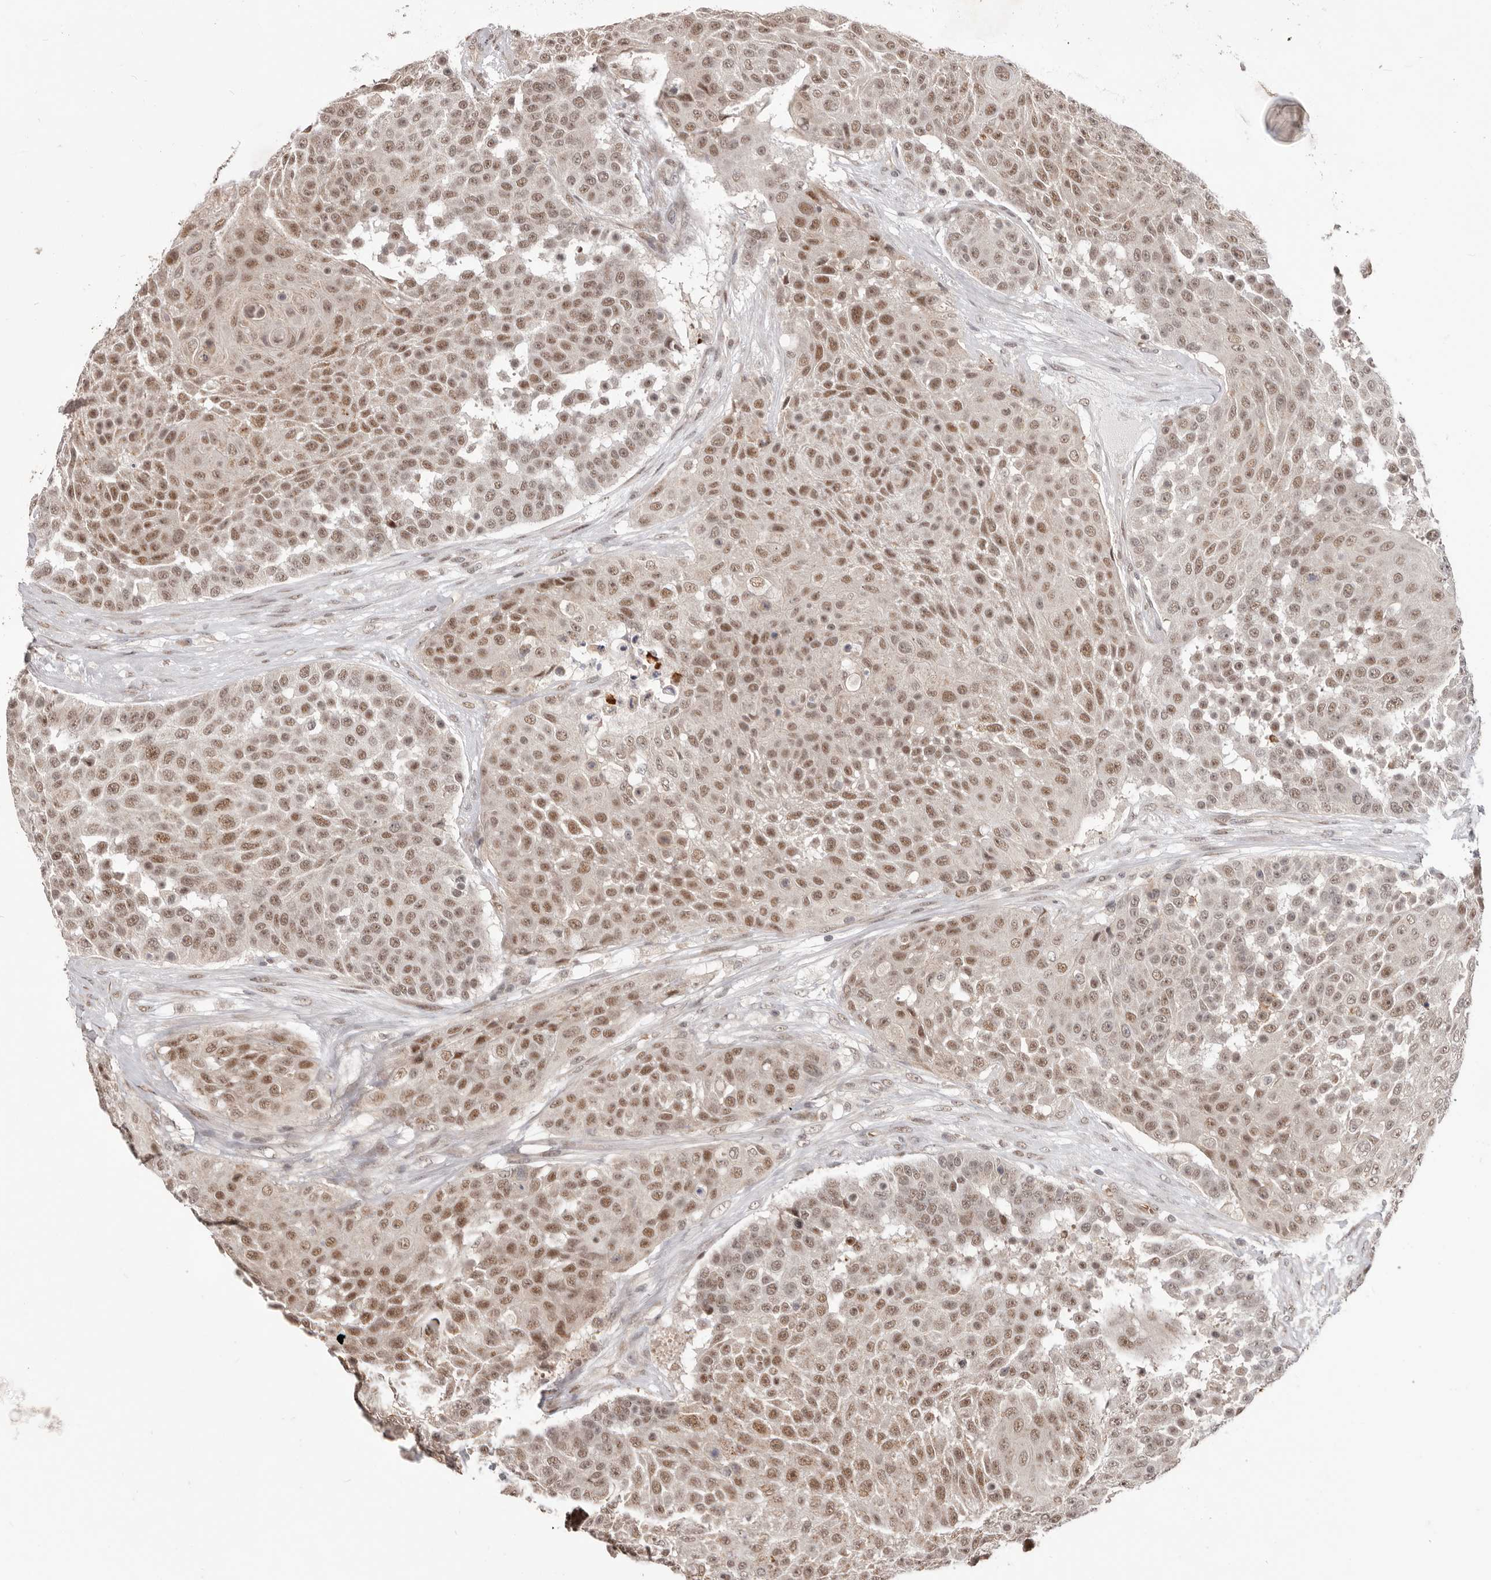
{"staining": {"intensity": "moderate", "quantity": ">75%", "location": "nuclear"}, "tissue": "urothelial cancer", "cell_type": "Tumor cells", "image_type": "cancer", "snomed": [{"axis": "morphology", "description": "Urothelial carcinoma, High grade"}, {"axis": "topography", "description": "Urinary bladder"}], "caption": "Urothelial cancer stained for a protein (brown) reveals moderate nuclear positive positivity in approximately >75% of tumor cells.", "gene": "NCOA3", "patient": {"sex": "female", "age": 63}}